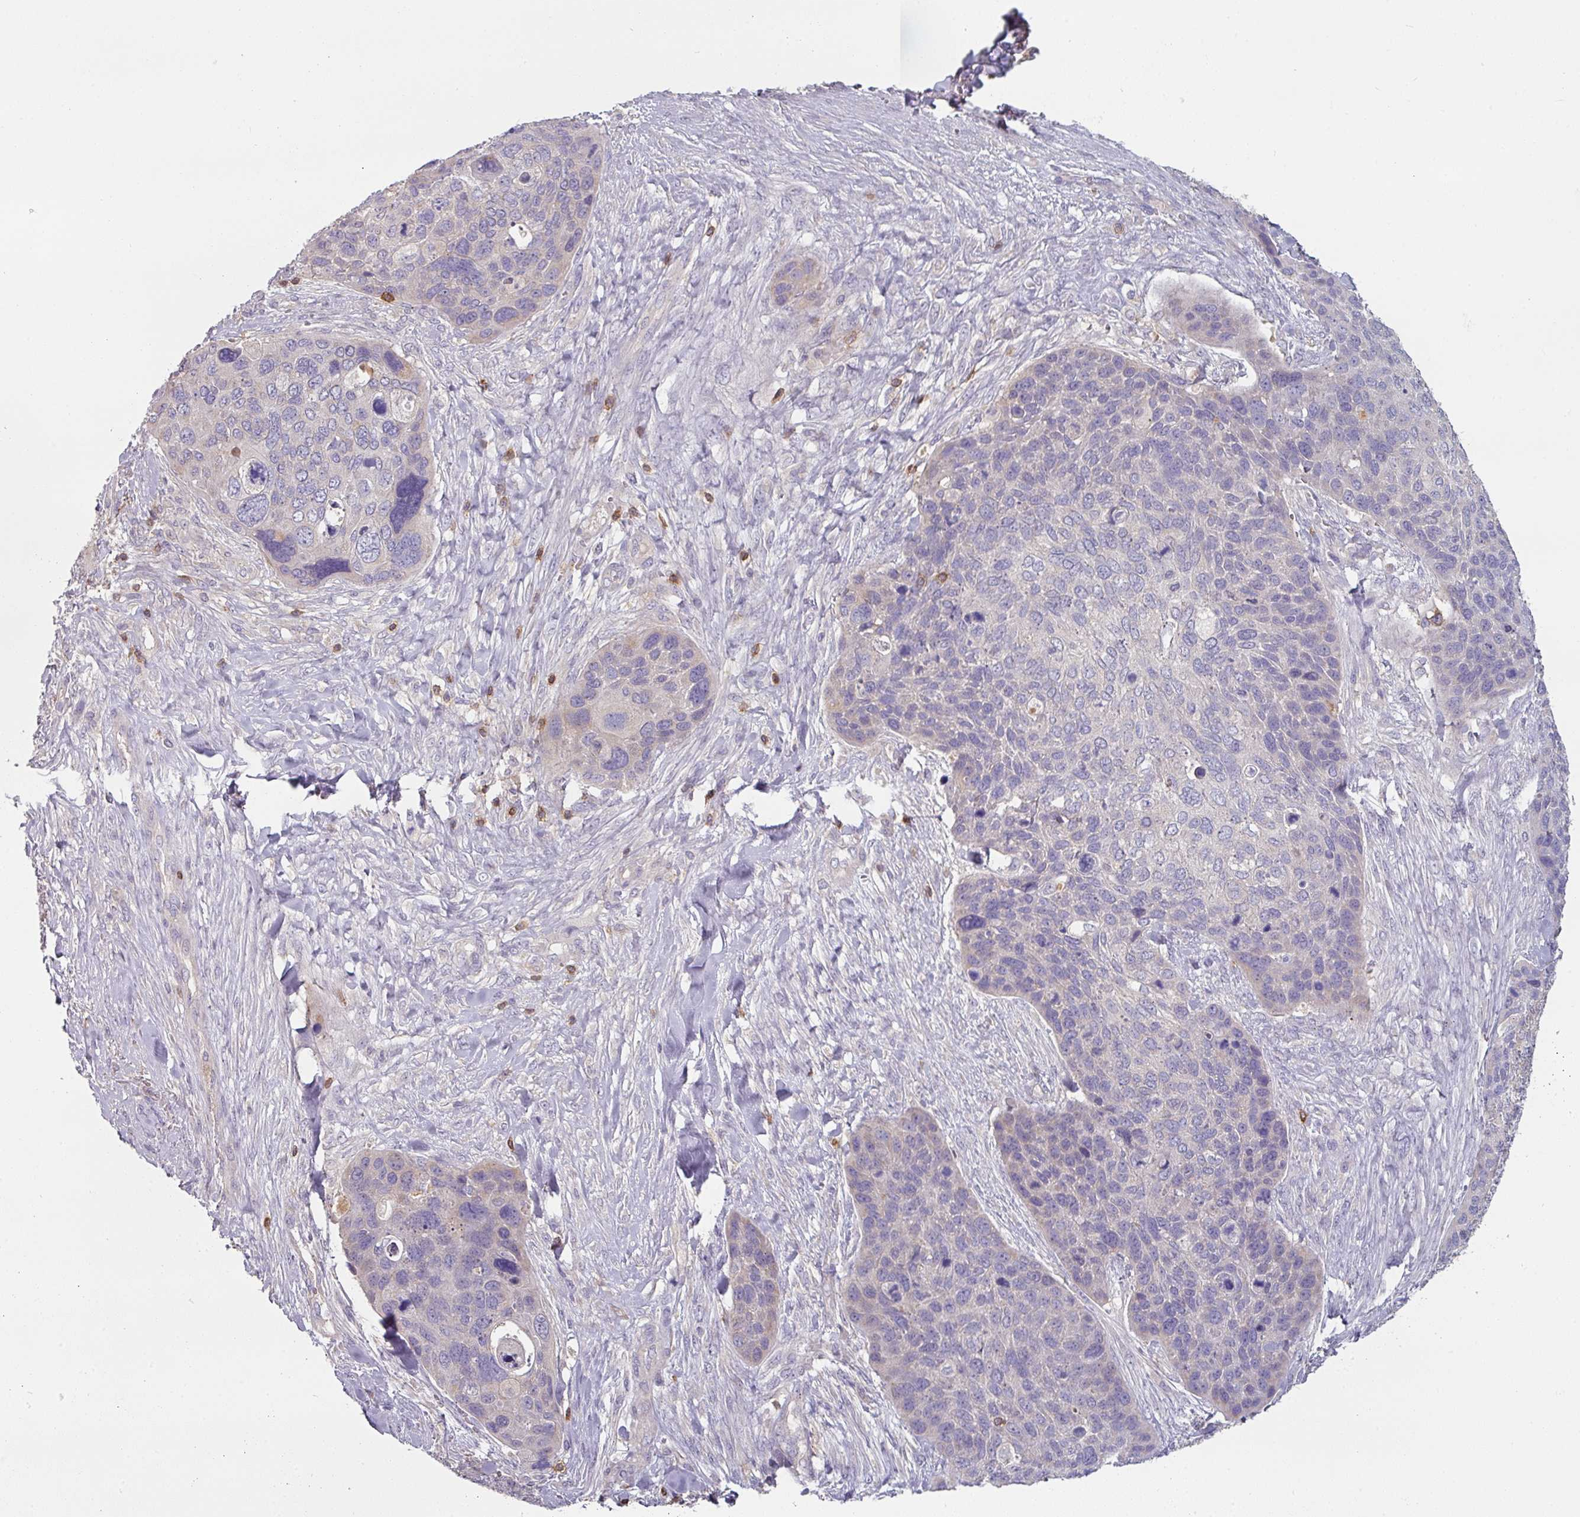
{"staining": {"intensity": "negative", "quantity": "none", "location": "none"}, "tissue": "skin cancer", "cell_type": "Tumor cells", "image_type": "cancer", "snomed": [{"axis": "morphology", "description": "Basal cell carcinoma"}, {"axis": "topography", "description": "Skin"}], "caption": "Skin cancer was stained to show a protein in brown. There is no significant positivity in tumor cells.", "gene": "CD3G", "patient": {"sex": "female", "age": 74}}